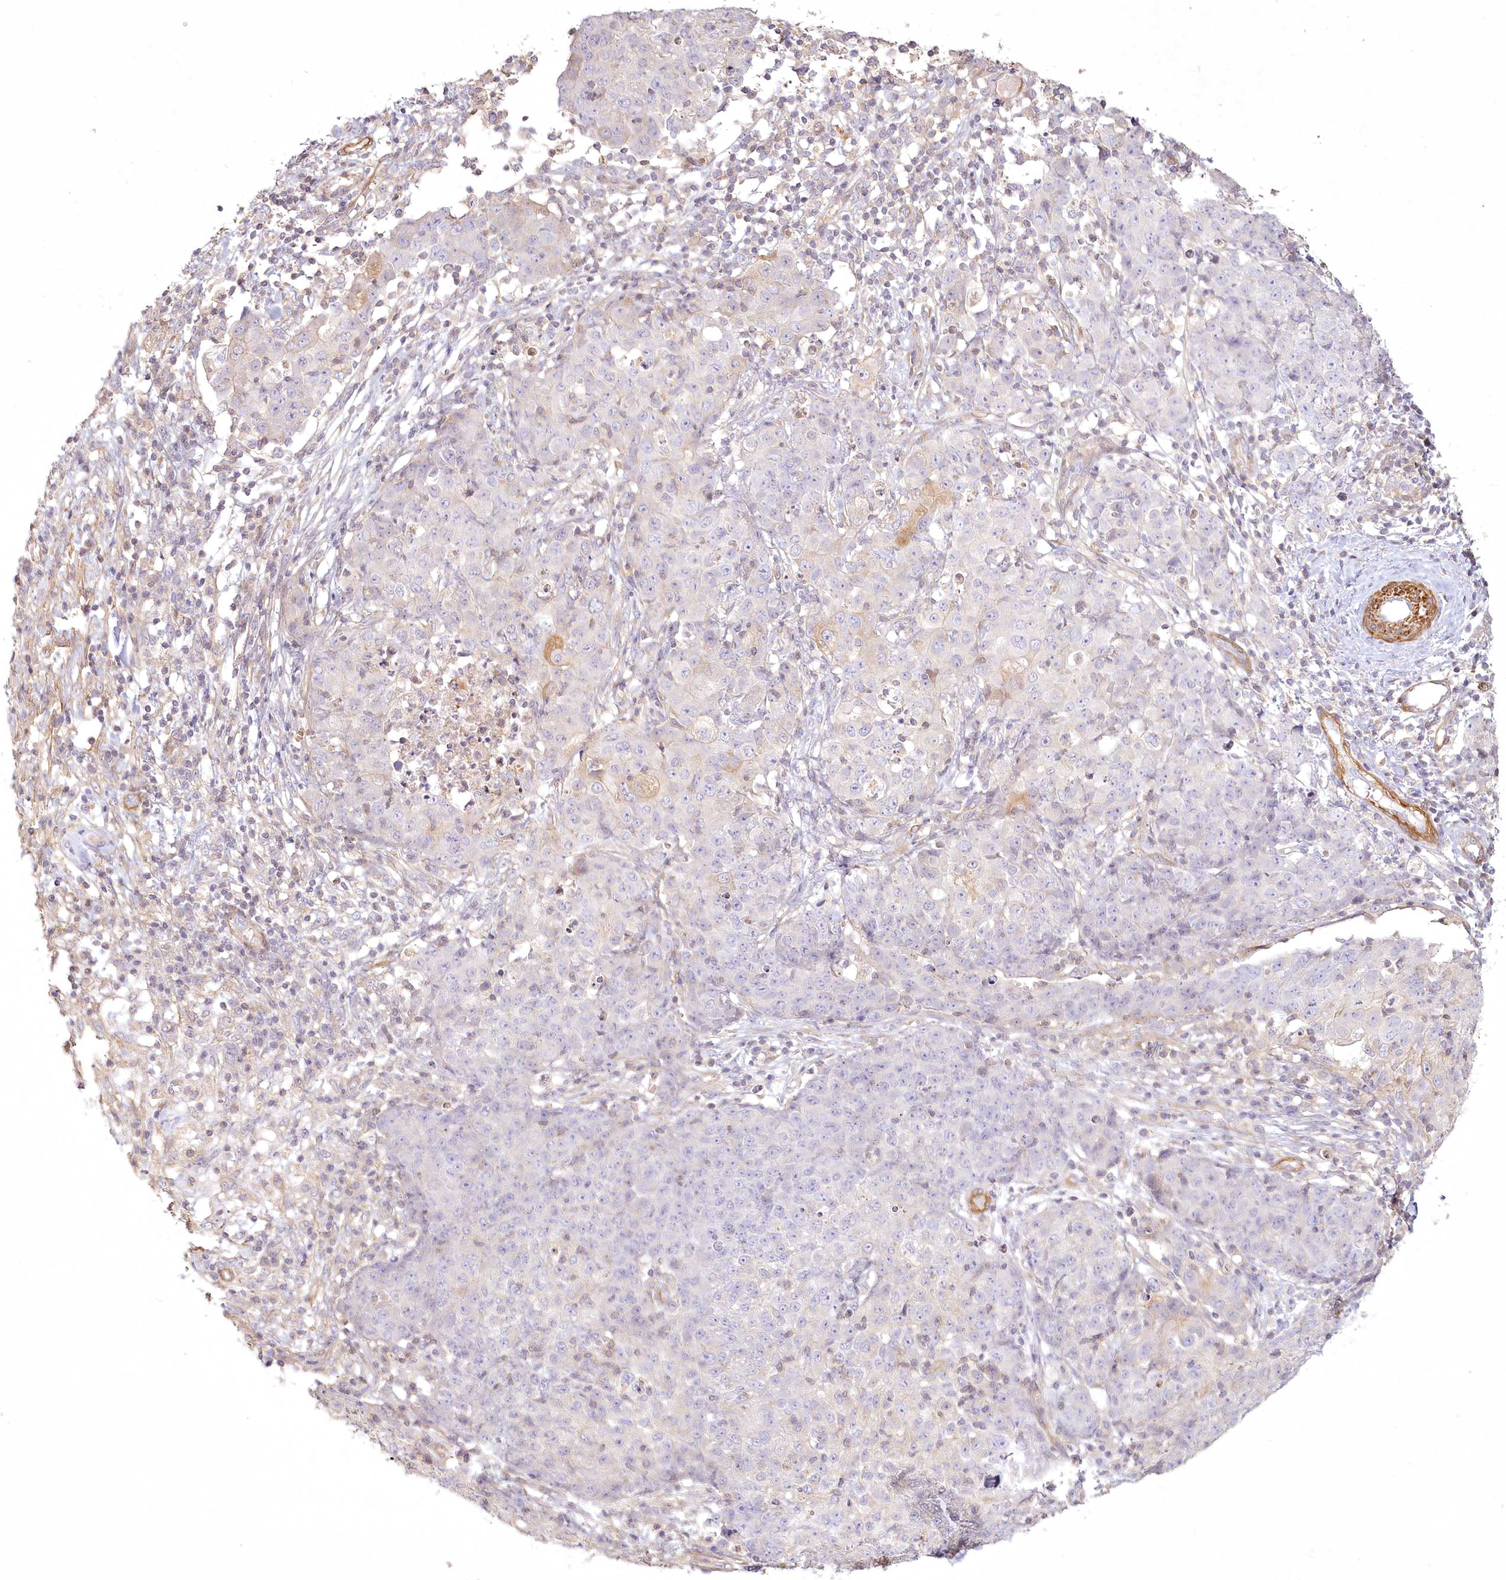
{"staining": {"intensity": "negative", "quantity": "none", "location": "none"}, "tissue": "ovarian cancer", "cell_type": "Tumor cells", "image_type": "cancer", "snomed": [{"axis": "morphology", "description": "Carcinoma, endometroid"}, {"axis": "topography", "description": "Ovary"}], "caption": "Immunohistochemistry histopathology image of ovarian cancer stained for a protein (brown), which demonstrates no positivity in tumor cells. The staining is performed using DAB brown chromogen with nuclei counter-stained in using hematoxylin.", "gene": "INPP4B", "patient": {"sex": "female", "age": 42}}